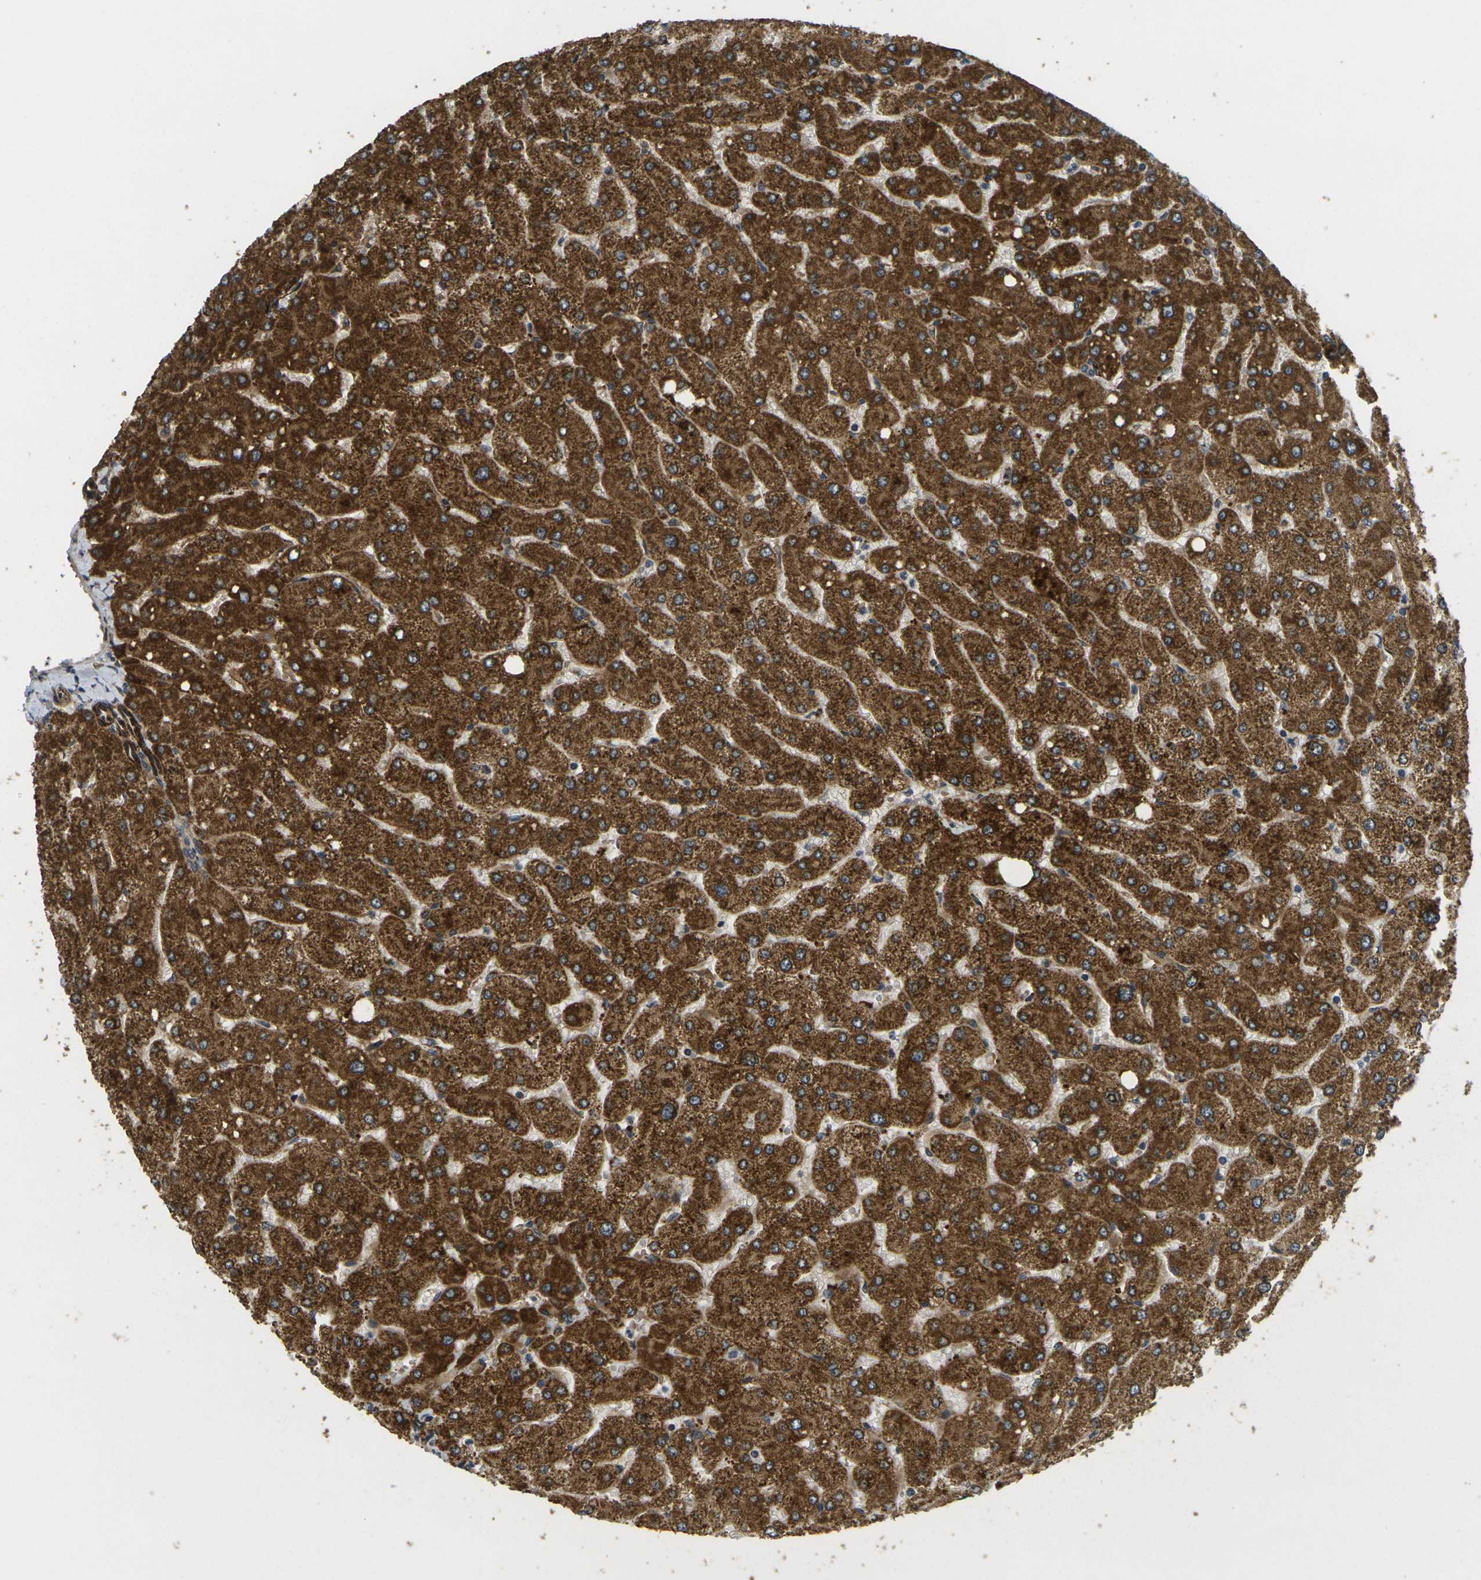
{"staining": {"intensity": "weak", "quantity": "25%-75%", "location": "cytoplasmic/membranous"}, "tissue": "liver", "cell_type": "Cholangiocytes", "image_type": "normal", "snomed": [{"axis": "morphology", "description": "Normal tissue, NOS"}, {"axis": "topography", "description": "Liver"}], "caption": "The image reveals a brown stain indicating the presence of a protein in the cytoplasmic/membranous of cholangiocytes in liver. The protein is stained brown, and the nuclei are stained in blue (DAB IHC with brightfield microscopy, high magnification).", "gene": "FUT11", "patient": {"sex": "male", "age": 55}}